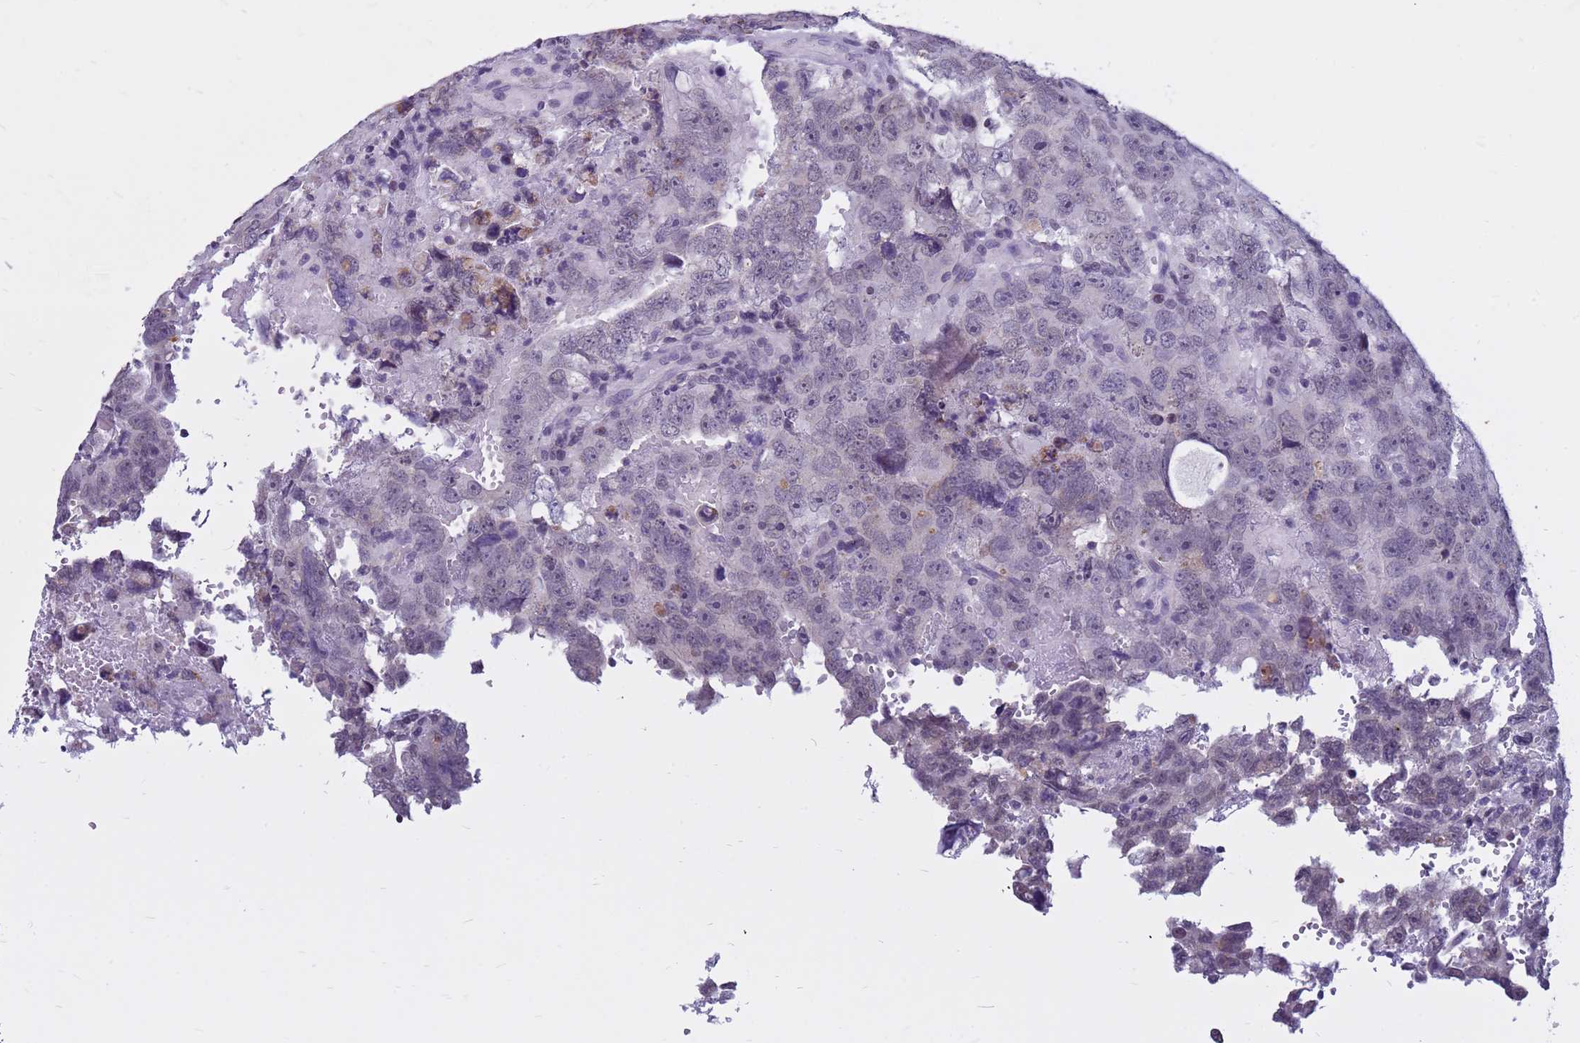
{"staining": {"intensity": "negative", "quantity": "none", "location": "none"}, "tissue": "testis cancer", "cell_type": "Tumor cells", "image_type": "cancer", "snomed": [{"axis": "morphology", "description": "Carcinoma, Embryonal, NOS"}, {"axis": "topography", "description": "Testis"}], "caption": "Immunohistochemistry (IHC) of testis cancer (embryonal carcinoma) exhibits no expression in tumor cells.", "gene": "CDK2AP2", "patient": {"sex": "male", "age": 45}}